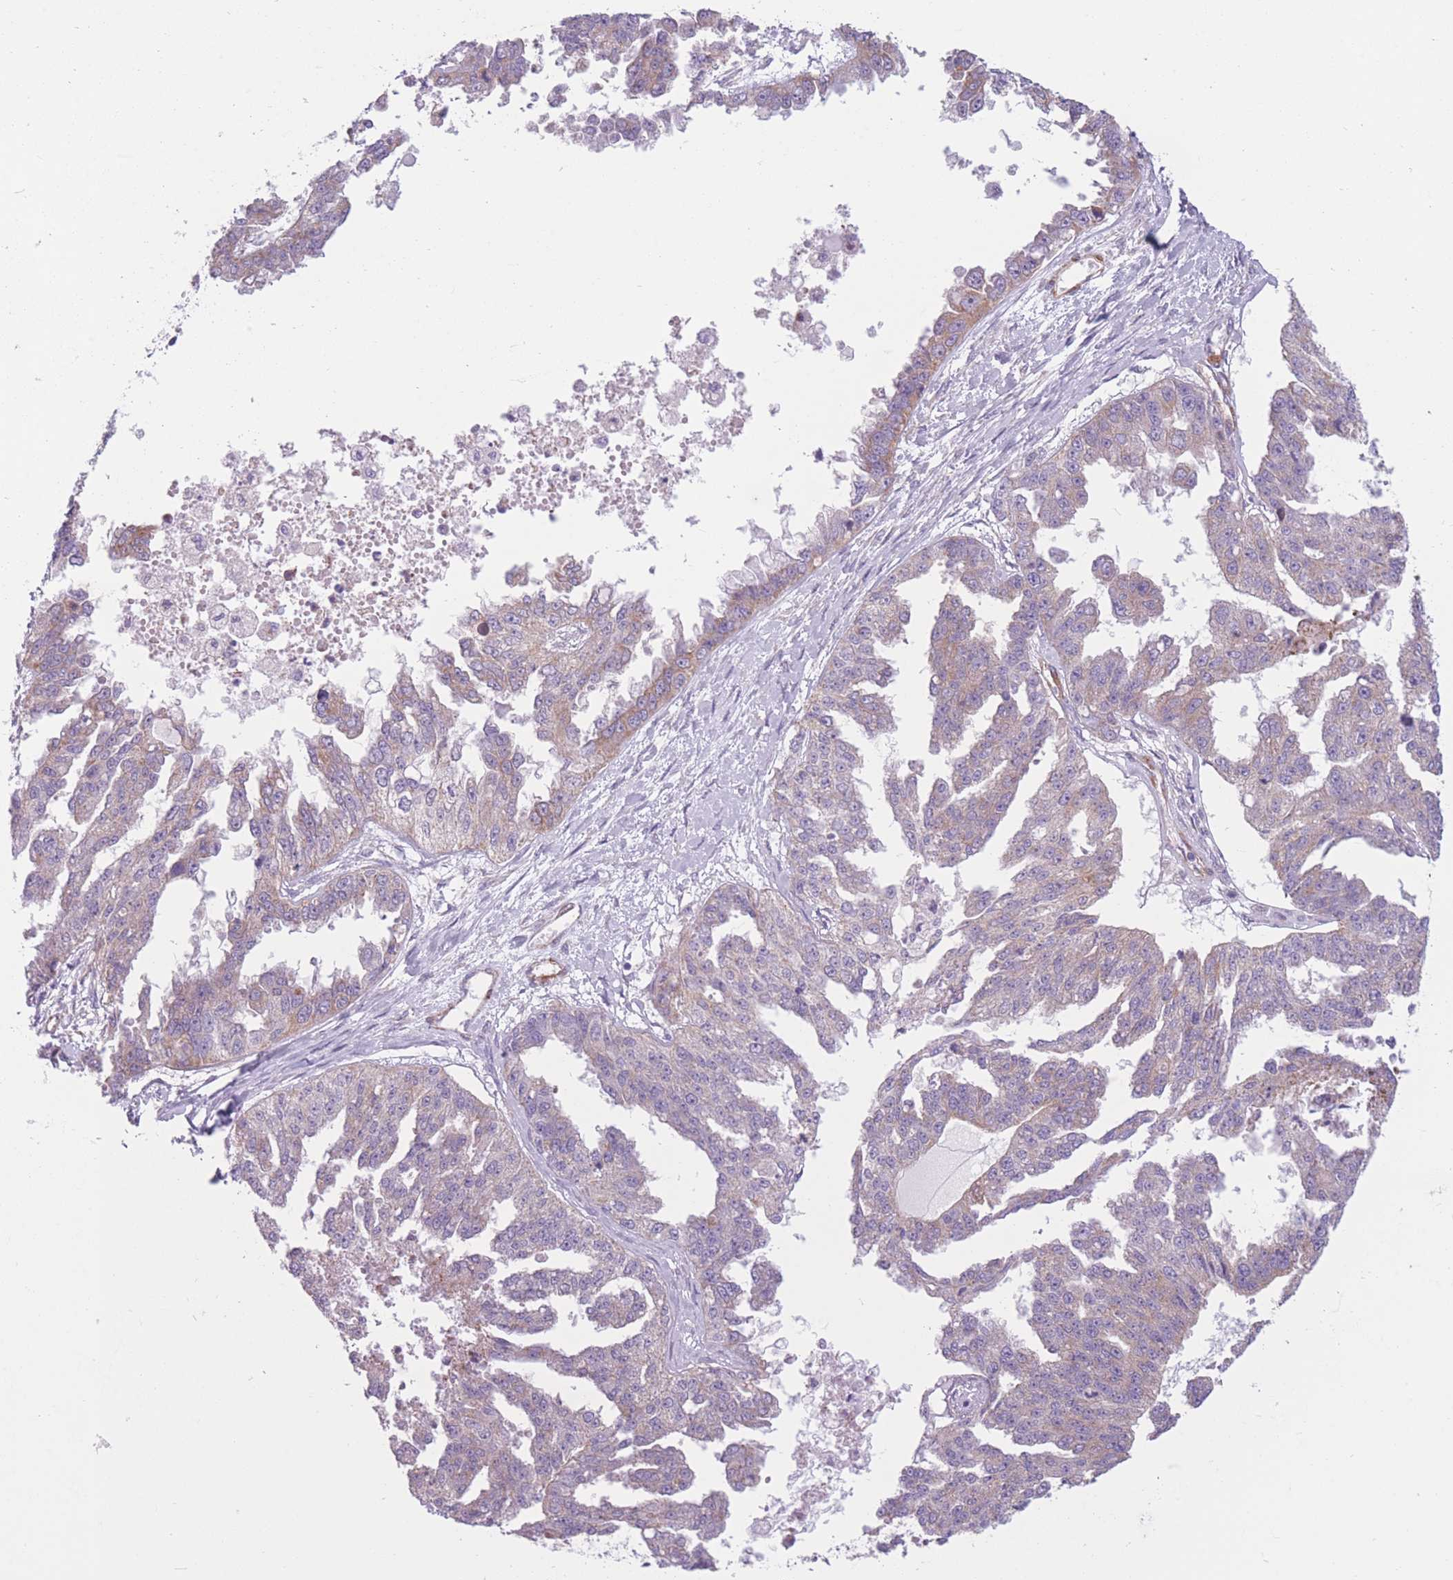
{"staining": {"intensity": "moderate", "quantity": "<25%", "location": "cytoplasmic/membranous"}, "tissue": "ovarian cancer", "cell_type": "Tumor cells", "image_type": "cancer", "snomed": [{"axis": "morphology", "description": "Cystadenocarcinoma, serous, NOS"}, {"axis": "topography", "description": "Ovary"}], "caption": "Immunohistochemistry (IHC) micrograph of neoplastic tissue: human serous cystadenocarcinoma (ovarian) stained using immunohistochemistry reveals low levels of moderate protein expression localized specifically in the cytoplasmic/membranous of tumor cells, appearing as a cytoplasmic/membranous brown color.", "gene": "SERPINB3", "patient": {"sex": "female", "age": 58}}